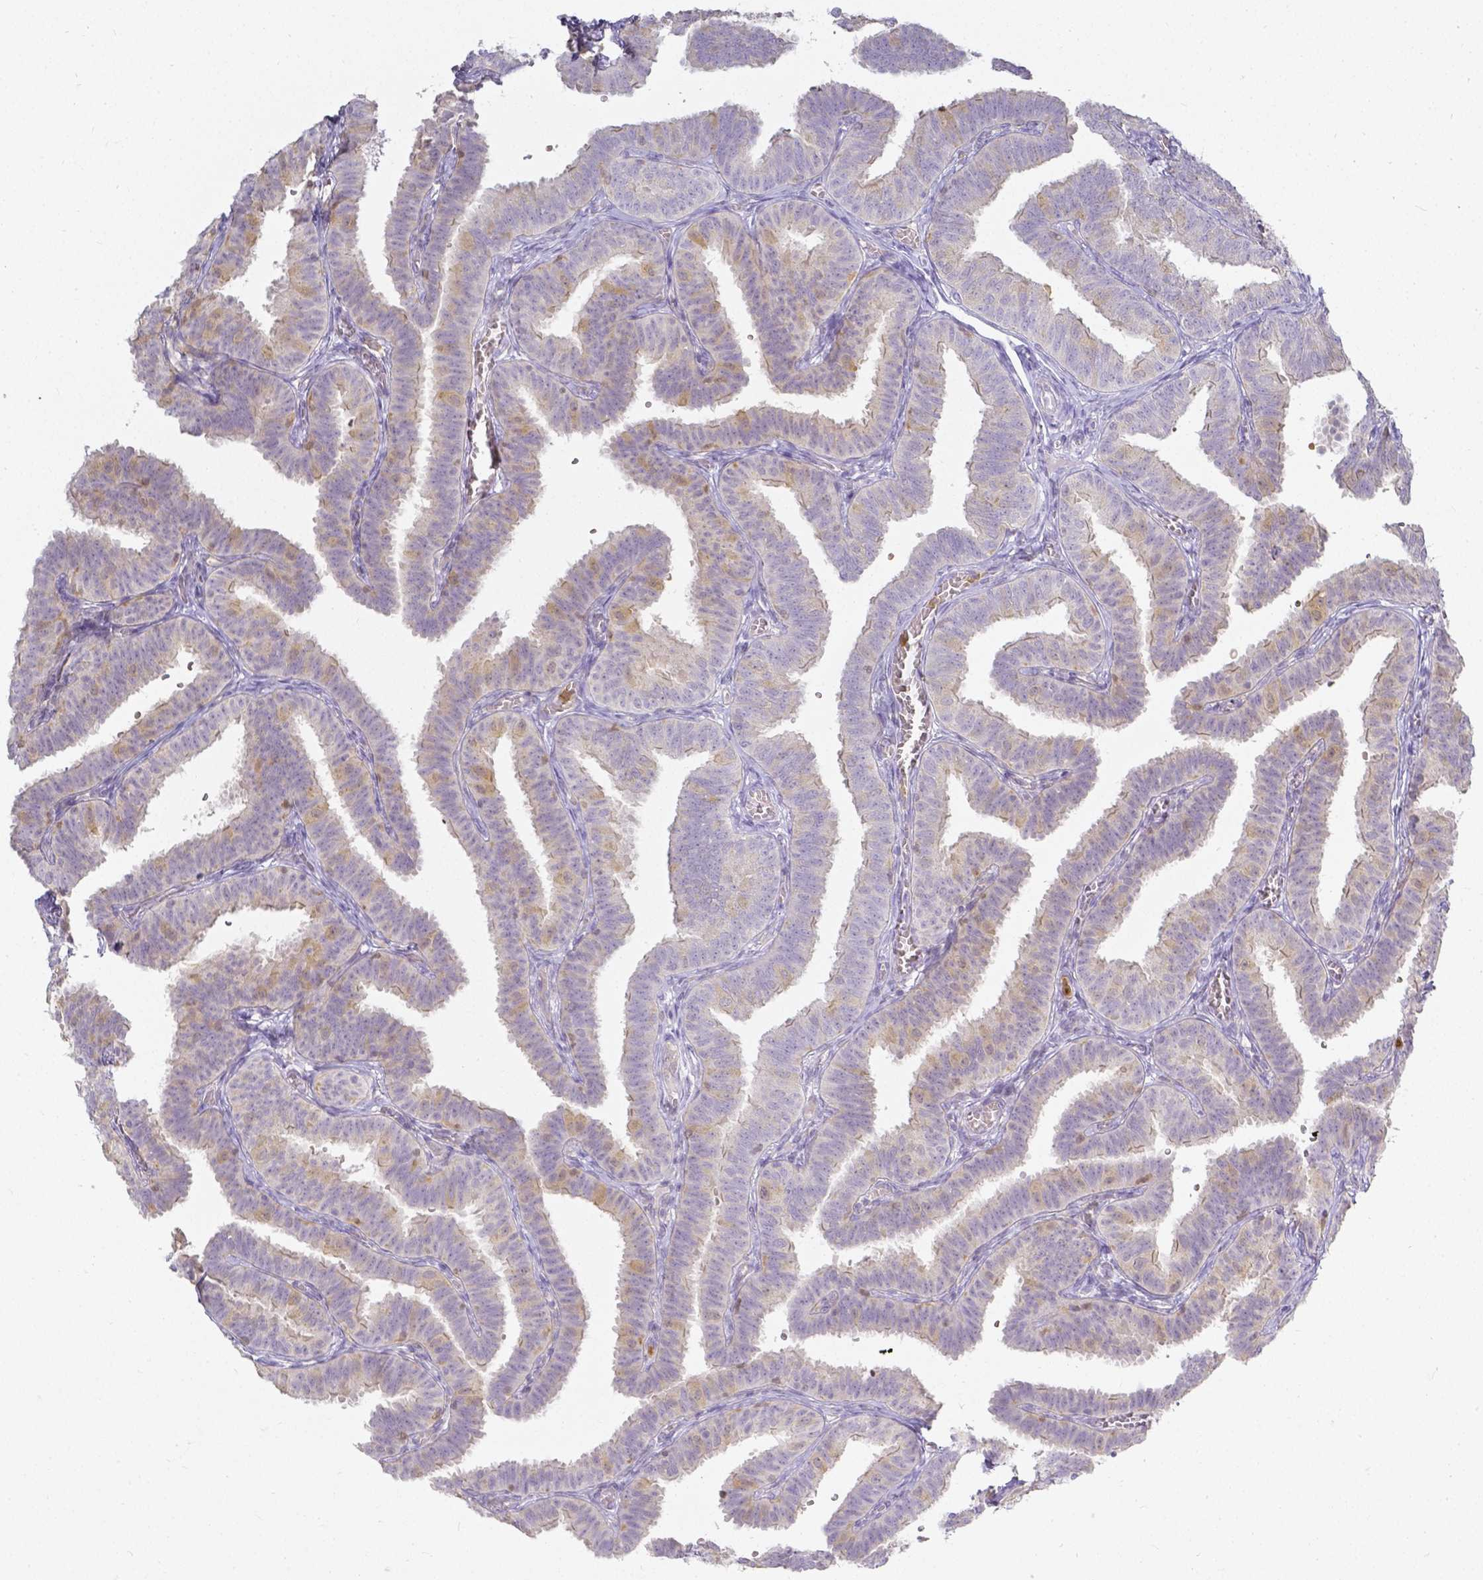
{"staining": {"intensity": "weak", "quantity": "<25%", "location": "cytoplasmic/membranous"}, "tissue": "fallopian tube", "cell_type": "Glandular cells", "image_type": "normal", "snomed": [{"axis": "morphology", "description": "Normal tissue, NOS"}, {"axis": "topography", "description": "Fallopian tube"}], "caption": "Immunohistochemistry (IHC) micrograph of unremarkable fallopian tube: fallopian tube stained with DAB (3,3'-diaminobenzidine) reveals no significant protein staining in glandular cells. The staining was performed using DAB (3,3'-diaminobenzidine) to visualize the protein expression in brown, while the nuclei were stained in blue with hematoxylin (Magnification: 20x).", "gene": "KCNH1", "patient": {"sex": "female", "age": 25}}